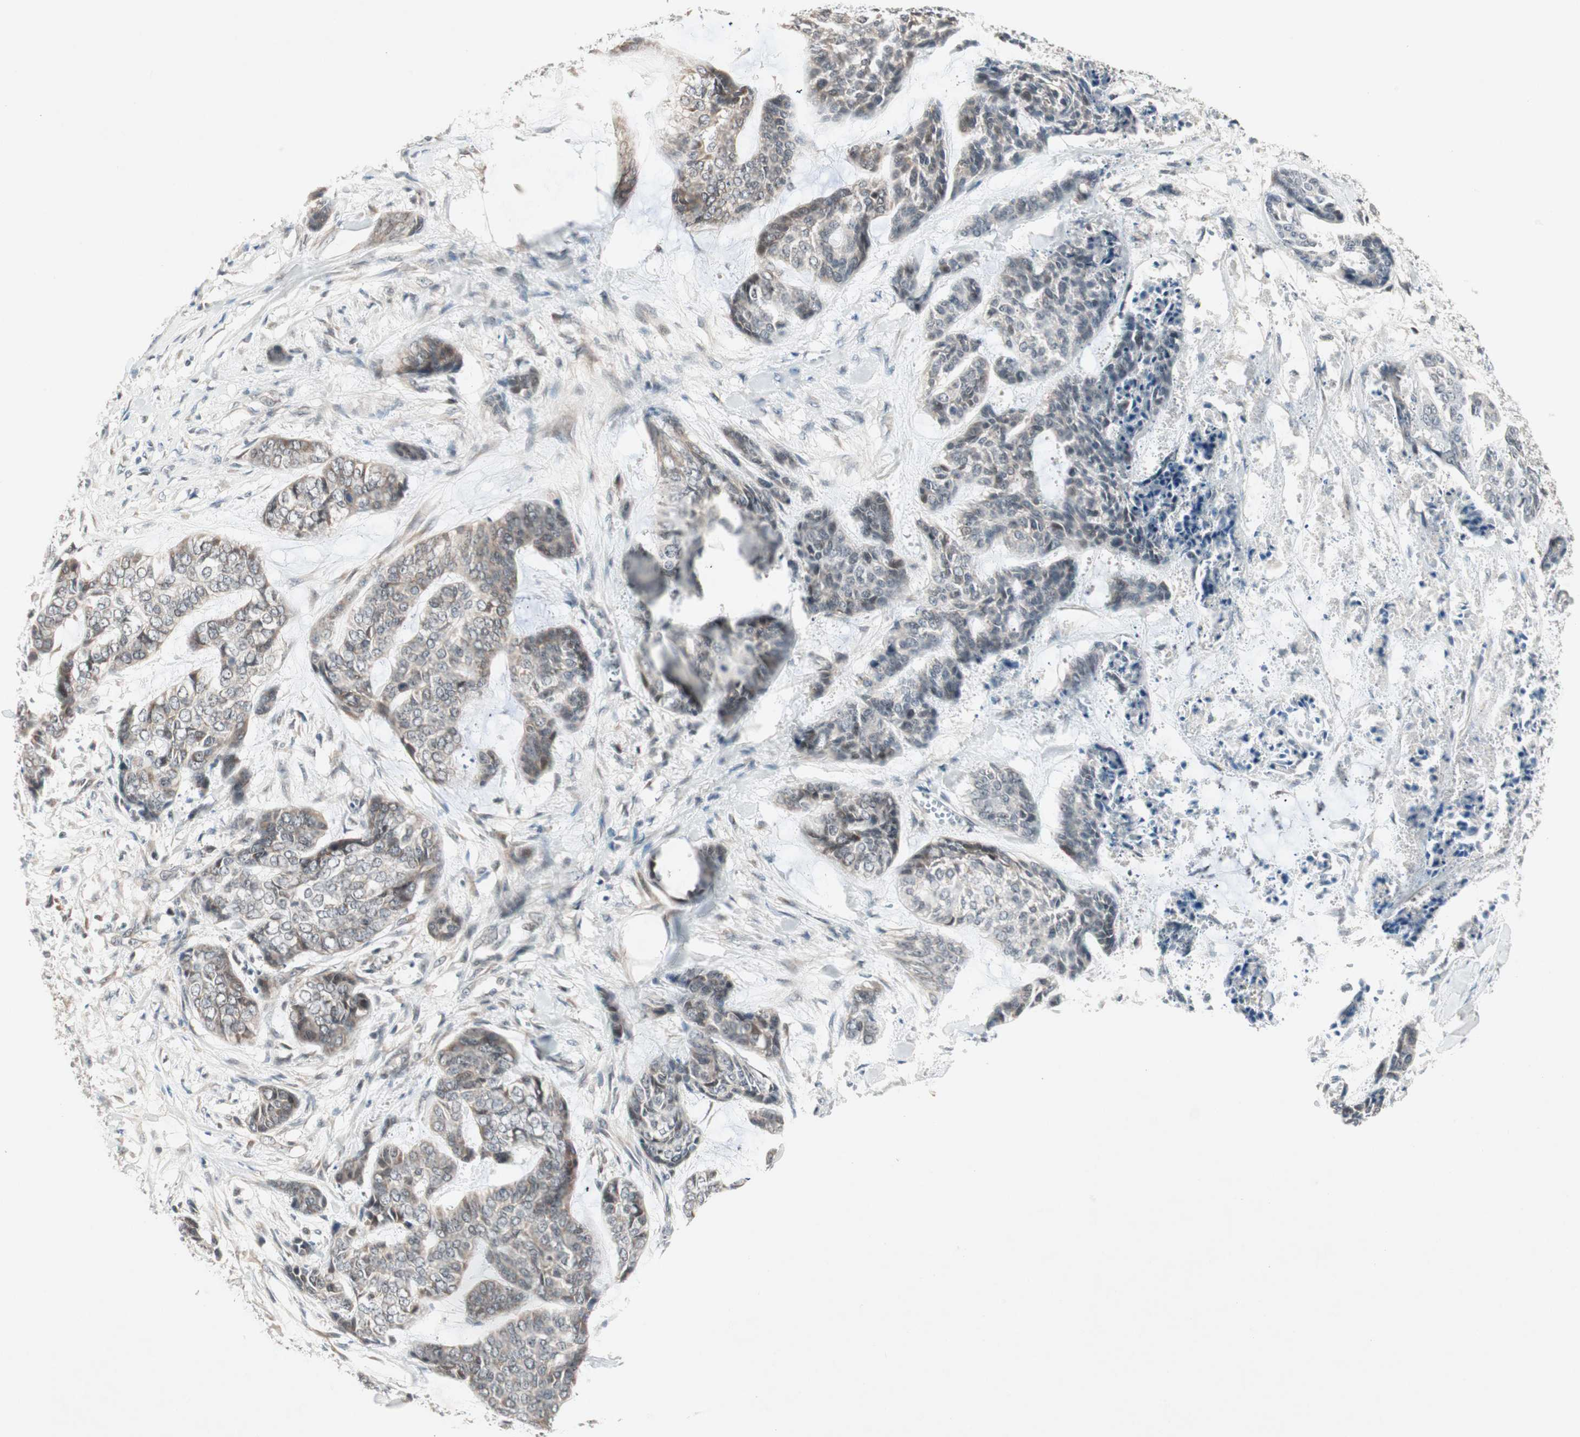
{"staining": {"intensity": "weak", "quantity": "25%-75%", "location": "cytoplasmic/membranous"}, "tissue": "skin cancer", "cell_type": "Tumor cells", "image_type": "cancer", "snomed": [{"axis": "morphology", "description": "Basal cell carcinoma"}, {"axis": "topography", "description": "Skin"}], "caption": "This image displays IHC staining of skin basal cell carcinoma, with low weak cytoplasmic/membranous expression in approximately 25%-75% of tumor cells.", "gene": "PGBD1", "patient": {"sex": "female", "age": 64}}